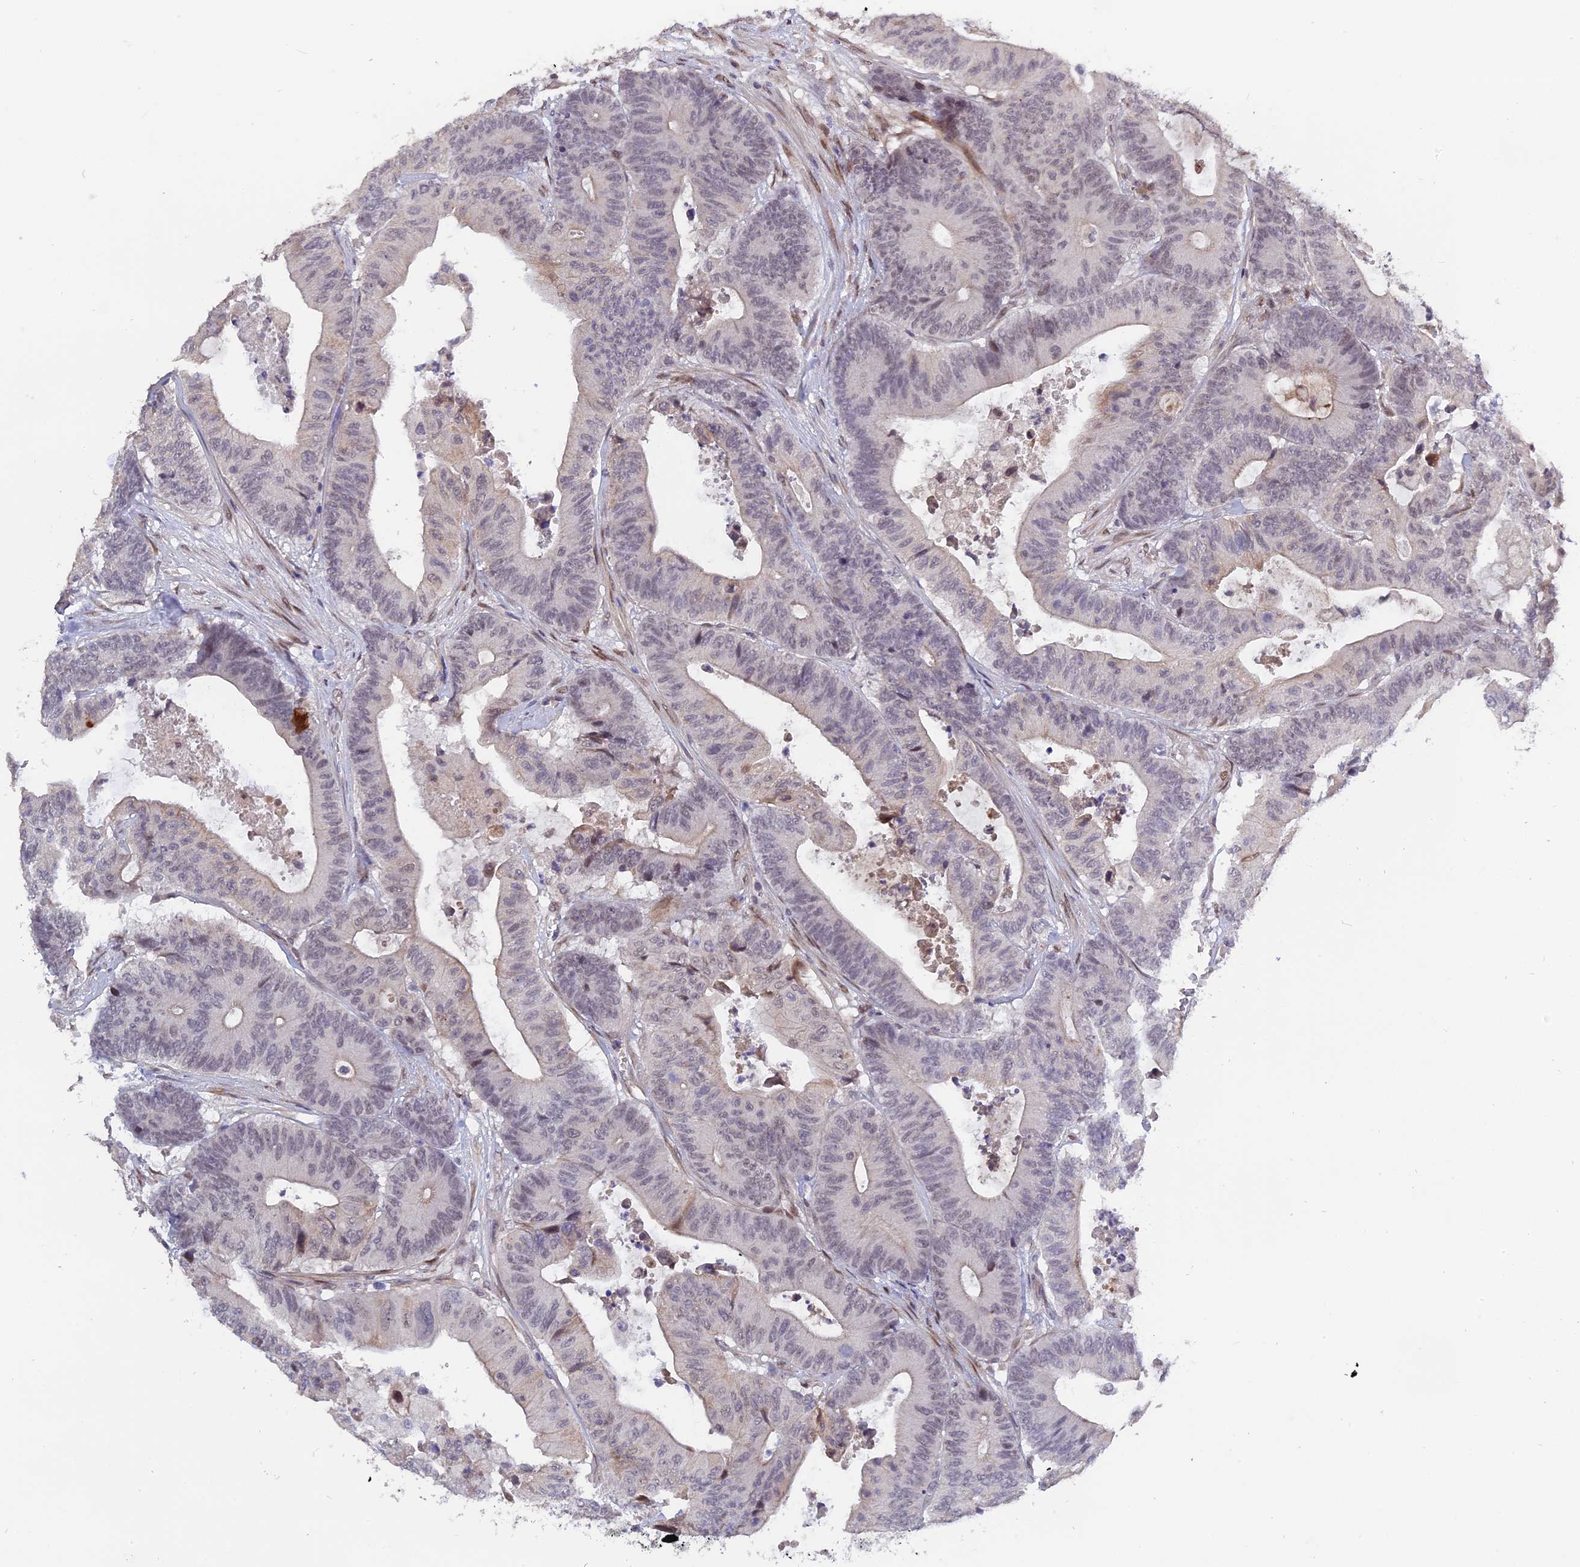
{"staining": {"intensity": "weak", "quantity": "<25%", "location": "nuclear"}, "tissue": "colorectal cancer", "cell_type": "Tumor cells", "image_type": "cancer", "snomed": [{"axis": "morphology", "description": "Adenocarcinoma, NOS"}, {"axis": "topography", "description": "Colon"}], "caption": "This micrograph is of adenocarcinoma (colorectal) stained with immunohistochemistry (IHC) to label a protein in brown with the nuclei are counter-stained blue. There is no positivity in tumor cells.", "gene": "PYGO1", "patient": {"sex": "female", "age": 84}}